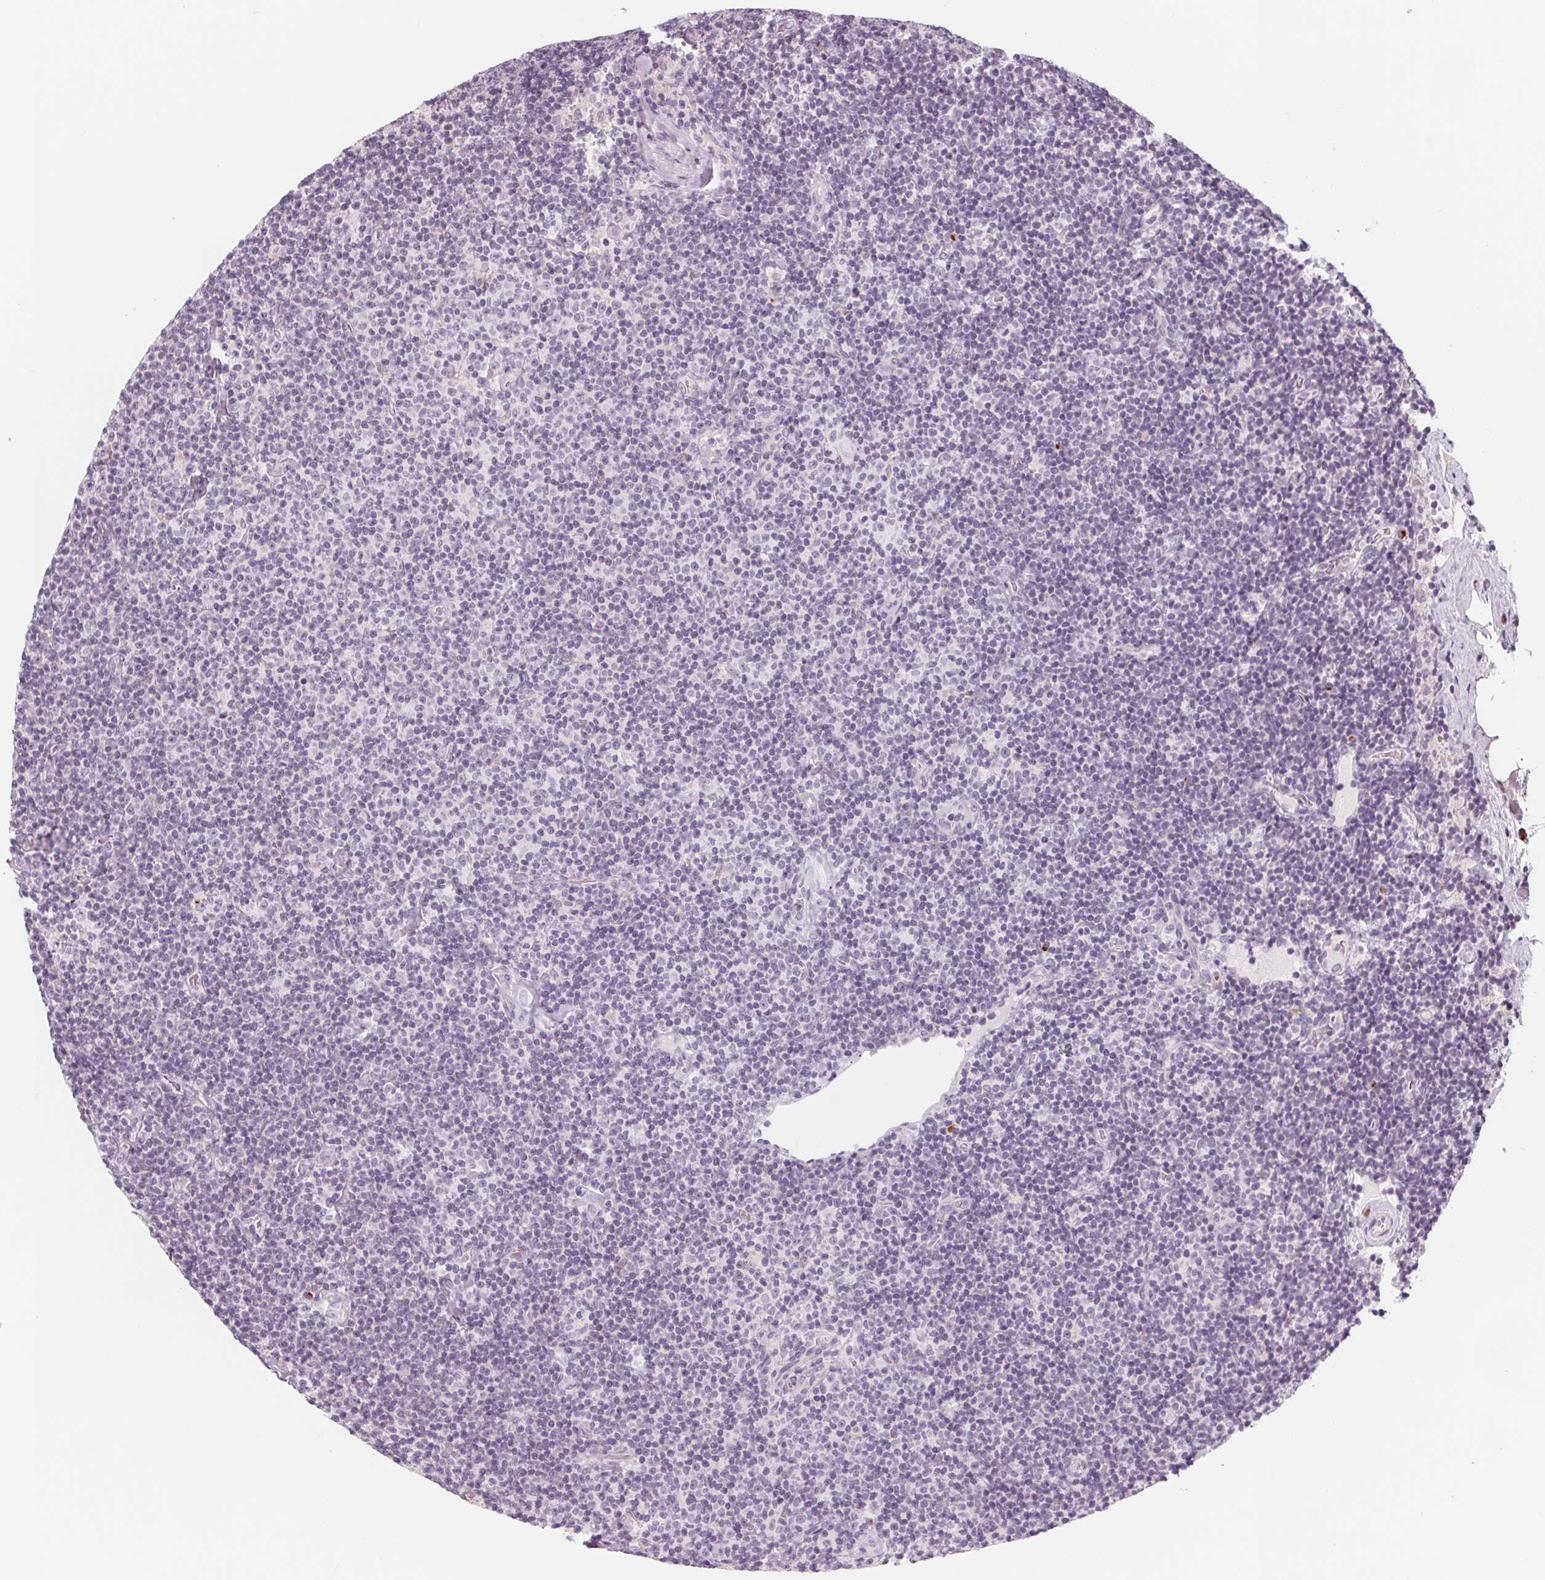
{"staining": {"intensity": "negative", "quantity": "none", "location": "none"}, "tissue": "lymphoma", "cell_type": "Tumor cells", "image_type": "cancer", "snomed": [{"axis": "morphology", "description": "Malignant lymphoma, non-Hodgkin's type, Low grade"}, {"axis": "topography", "description": "Lymph node"}], "caption": "An IHC image of lymphoma is shown. There is no staining in tumor cells of lymphoma.", "gene": "IL9R", "patient": {"sex": "male", "age": 81}}